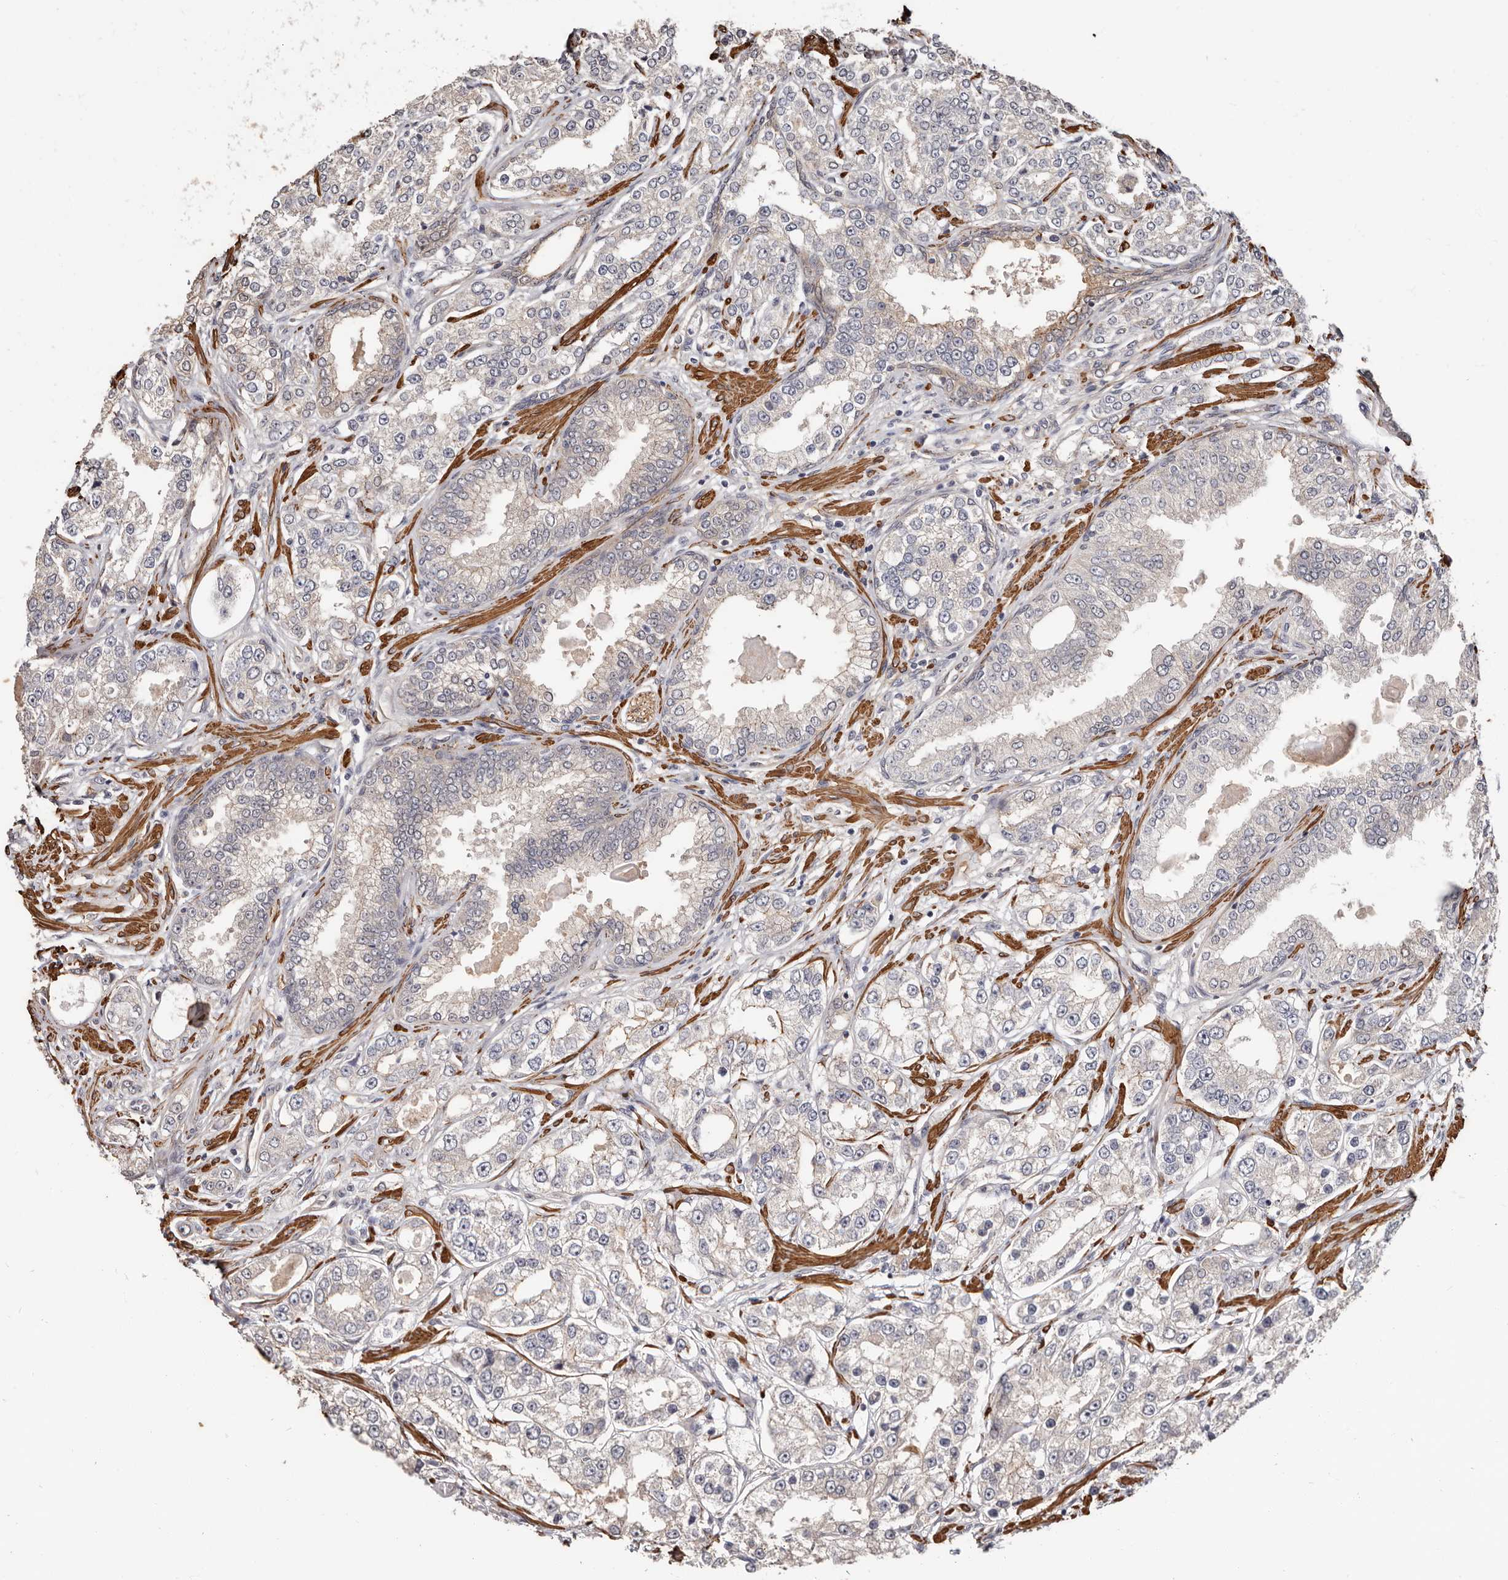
{"staining": {"intensity": "negative", "quantity": "none", "location": "none"}, "tissue": "prostate cancer", "cell_type": "Tumor cells", "image_type": "cancer", "snomed": [{"axis": "morphology", "description": "Normal tissue, NOS"}, {"axis": "morphology", "description": "Adenocarcinoma, High grade"}, {"axis": "topography", "description": "Prostate"}], "caption": "There is no significant expression in tumor cells of adenocarcinoma (high-grade) (prostate). (DAB immunohistochemistry visualized using brightfield microscopy, high magnification).", "gene": "TRIP13", "patient": {"sex": "male", "age": 83}}